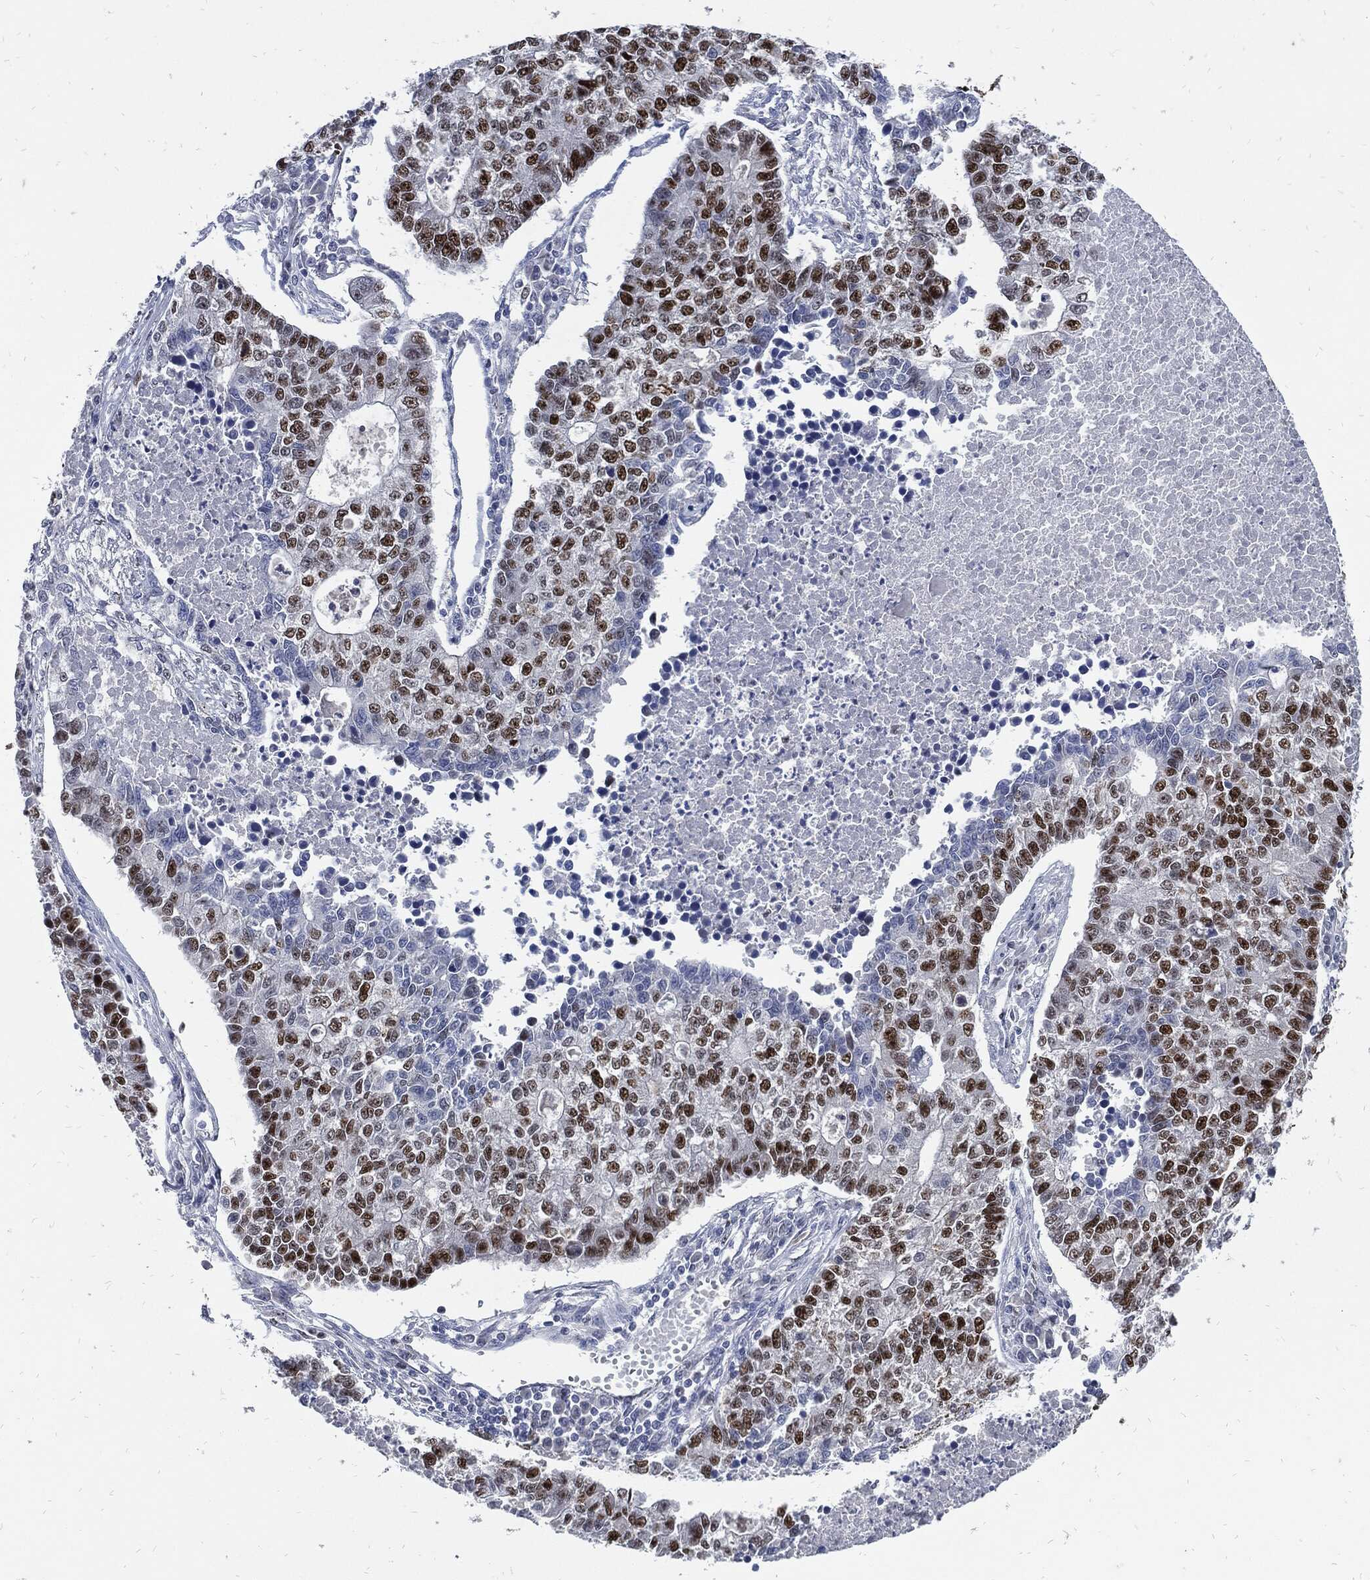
{"staining": {"intensity": "strong", "quantity": "25%-75%", "location": "nuclear"}, "tissue": "lung cancer", "cell_type": "Tumor cells", "image_type": "cancer", "snomed": [{"axis": "morphology", "description": "Adenocarcinoma, NOS"}, {"axis": "topography", "description": "Lung"}], "caption": "High-magnification brightfield microscopy of lung cancer stained with DAB (3,3'-diaminobenzidine) (brown) and counterstained with hematoxylin (blue). tumor cells exhibit strong nuclear staining is seen in approximately25%-75% of cells.", "gene": "NBN", "patient": {"sex": "male", "age": 57}}